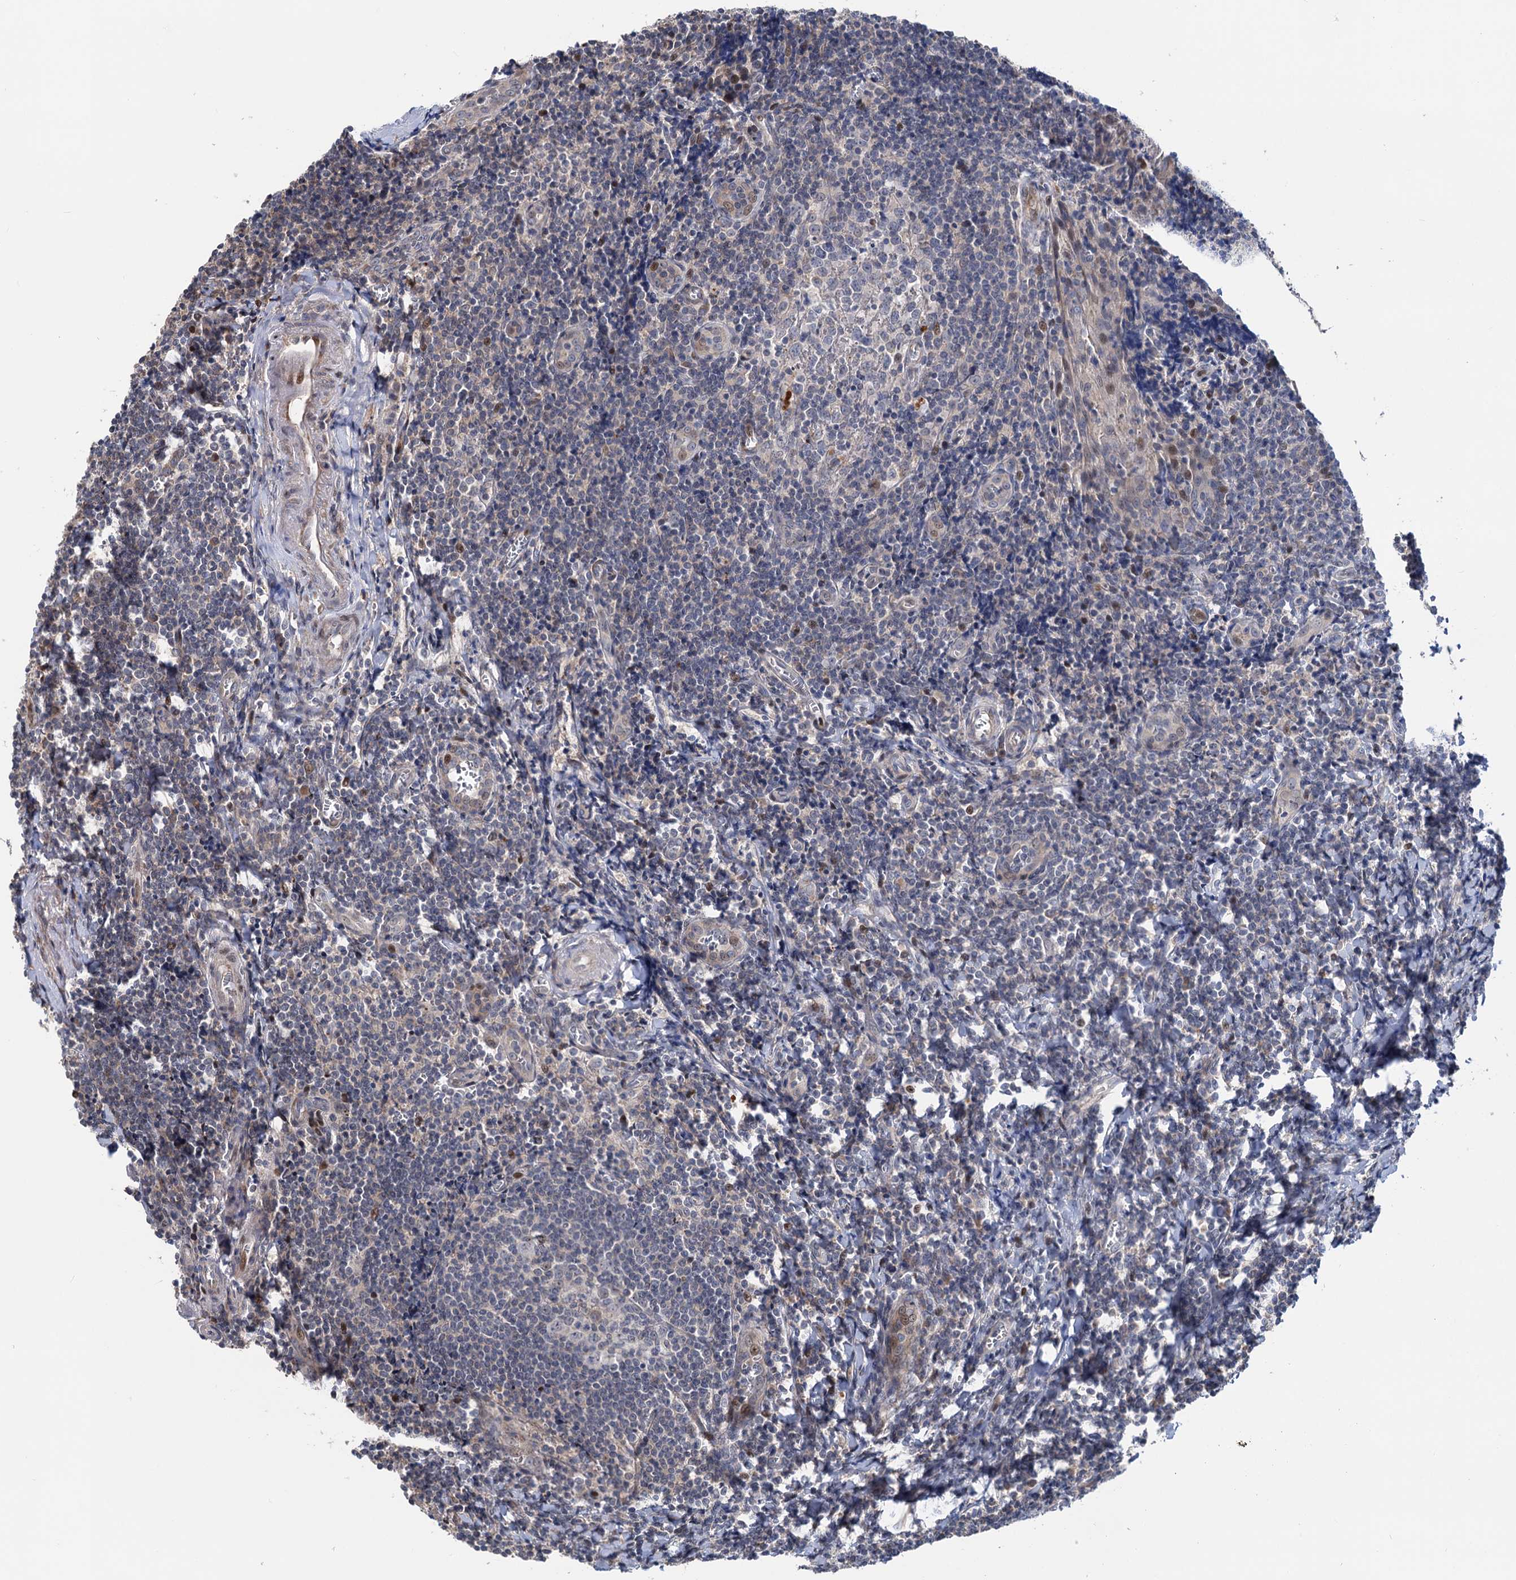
{"staining": {"intensity": "negative", "quantity": "none", "location": "none"}, "tissue": "tonsil", "cell_type": "Germinal center cells", "image_type": "normal", "snomed": [{"axis": "morphology", "description": "Normal tissue, NOS"}, {"axis": "topography", "description": "Tonsil"}], "caption": "Protein analysis of unremarkable tonsil demonstrates no significant staining in germinal center cells. (DAB (3,3'-diaminobenzidine) IHC with hematoxylin counter stain).", "gene": "UBR1", "patient": {"sex": "male", "age": 27}}